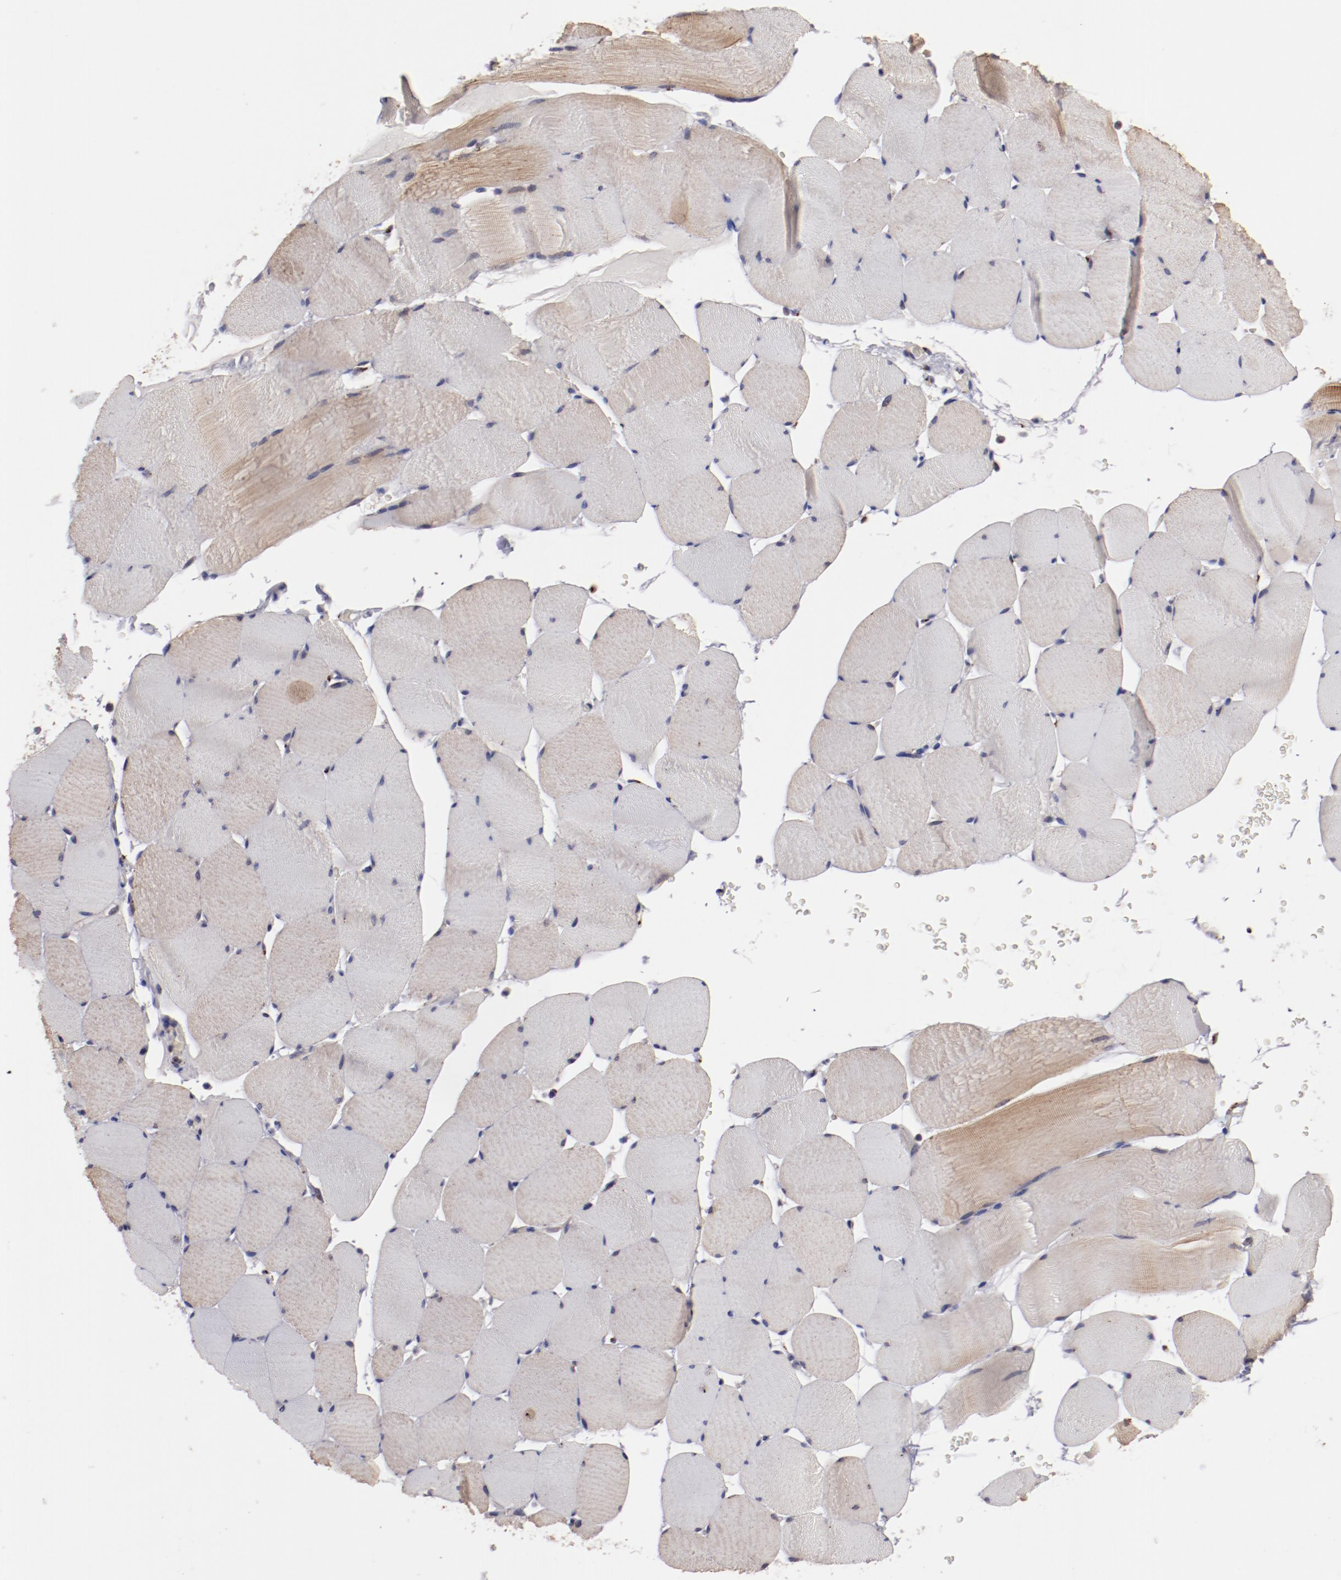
{"staining": {"intensity": "weak", "quantity": "25%-75%", "location": "cytoplasmic/membranous"}, "tissue": "skeletal muscle", "cell_type": "Myocytes", "image_type": "normal", "snomed": [{"axis": "morphology", "description": "Normal tissue, NOS"}, {"axis": "topography", "description": "Skeletal muscle"}], "caption": "Skeletal muscle stained with a brown dye reveals weak cytoplasmic/membranous positive positivity in about 25%-75% of myocytes.", "gene": "GOLIM4", "patient": {"sex": "male", "age": 62}}